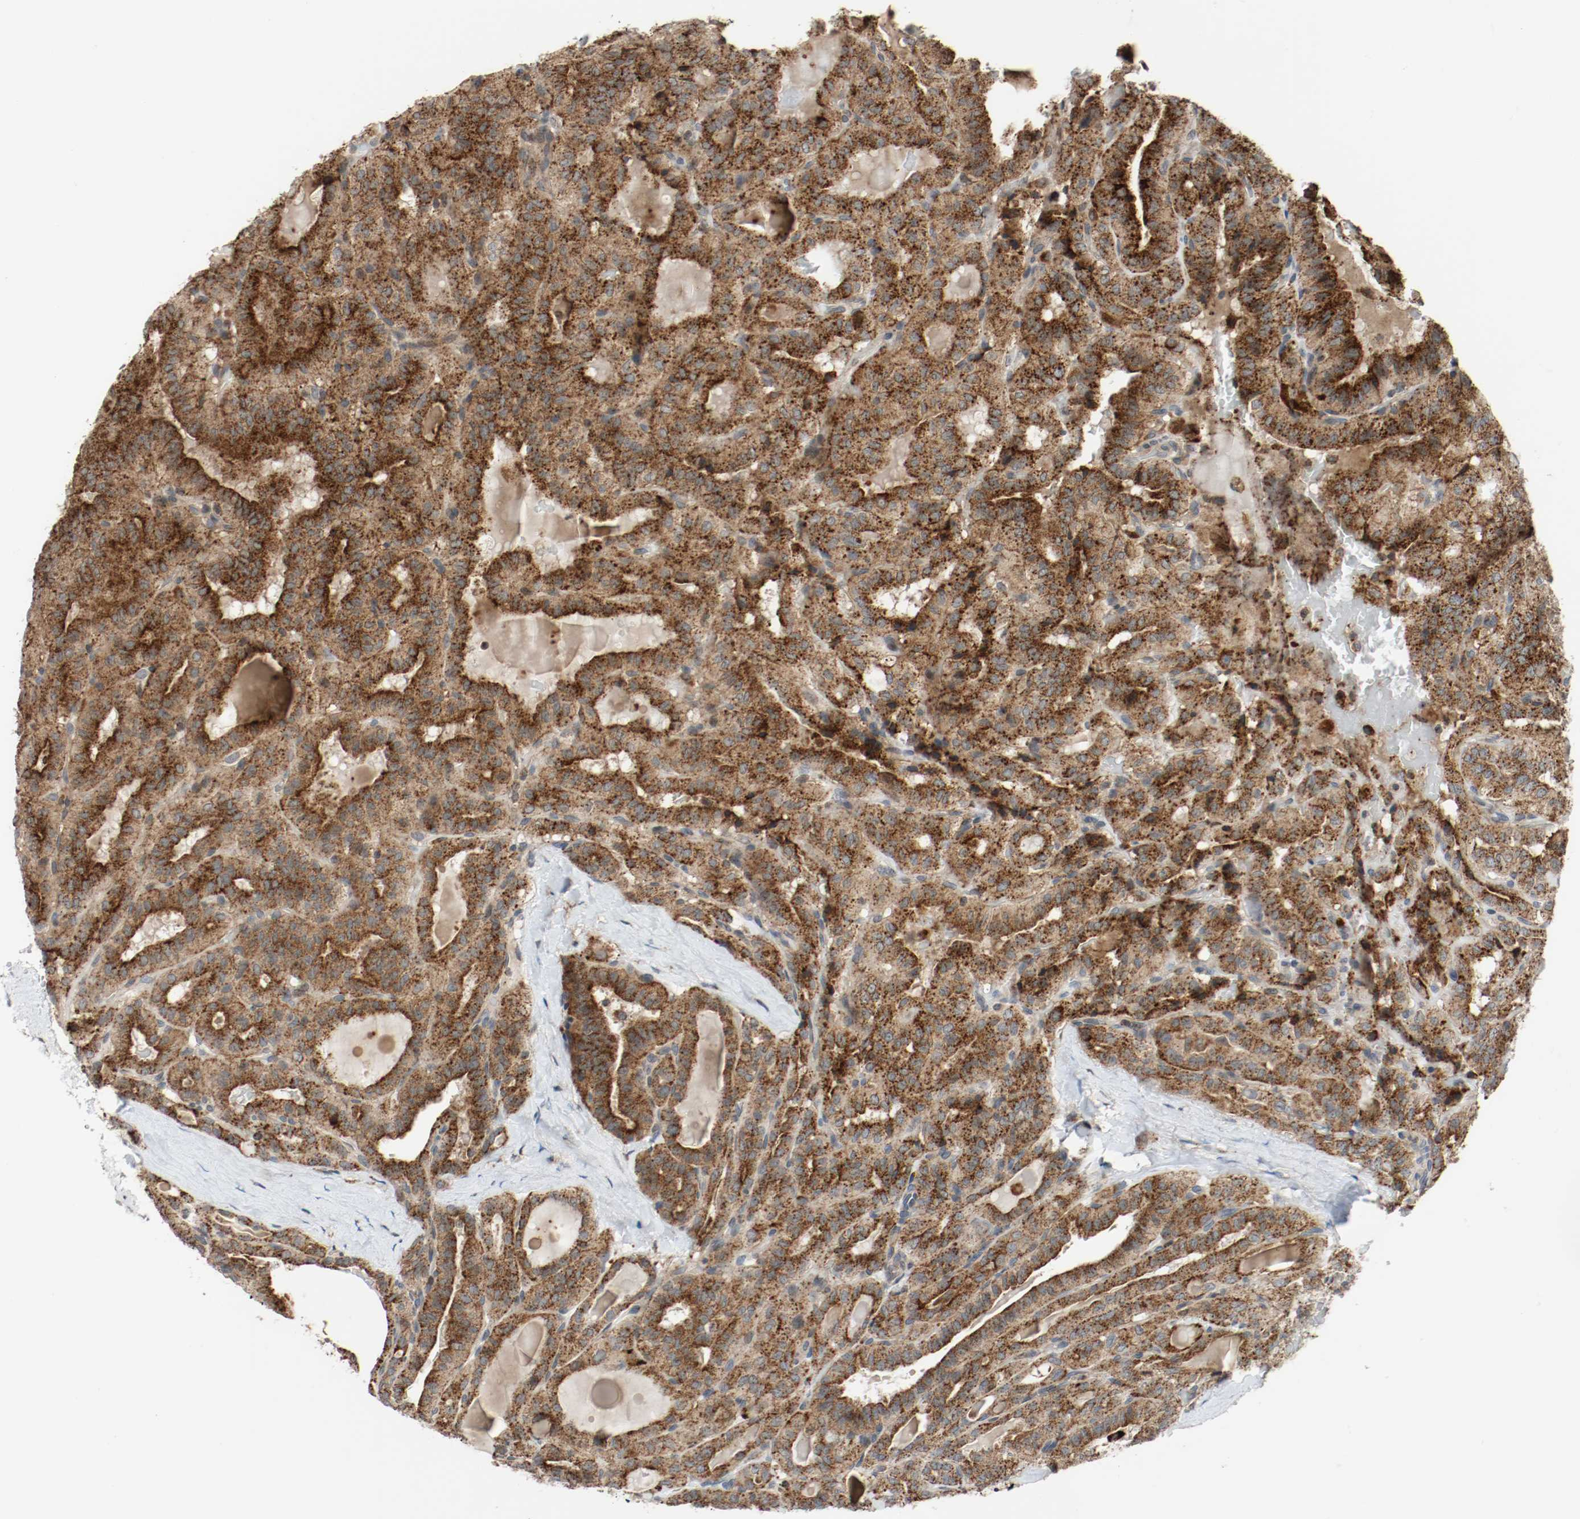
{"staining": {"intensity": "strong", "quantity": ">75%", "location": "cytoplasmic/membranous"}, "tissue": "thyroid cancer", "cell_type": "Tumor cells", "image_type": "cancer", "snomed": [{"axis": "morphology", "description": "Papillary adenocarcinoma, NOS"}, {"axis": "topography", "description": "Thyroid gland"}], "caption": "Thyroid papillary adenocarcinoma stained for a protein (brown) displays strong cytoplasmic/membranous positive staining in about >75% of tumor cells.", "gene": "LAMP2", "patient": {"sex": "male", "age": 77}}